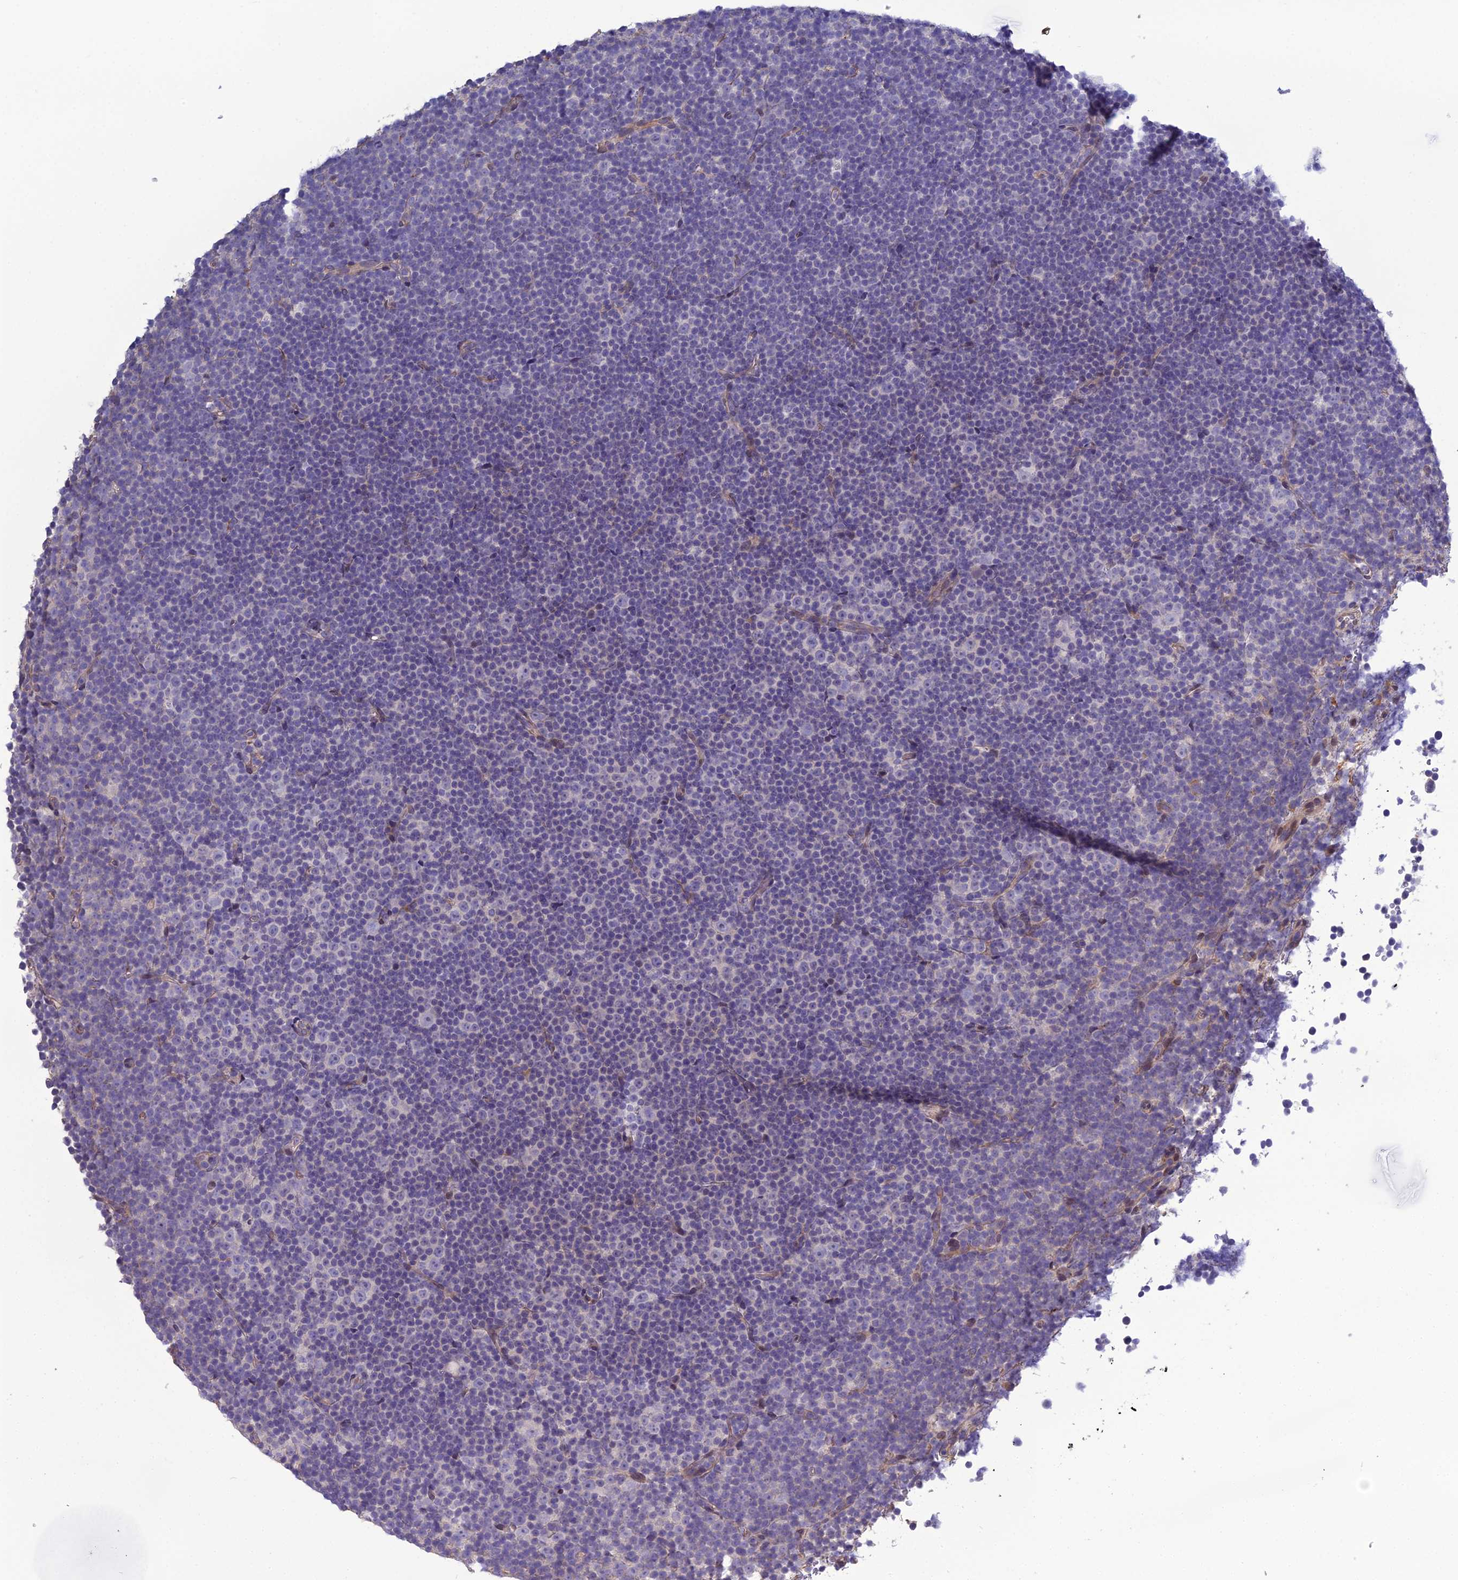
{"staining": {"intensity": "negative", "quantity": "none", "location": "none"}, "tissue": "lymphoma", "cell_type": "Tumor cells", "image_type": "cancer", "snomed": [{"axis": "morphology", "description": "Malignant lymphoma, non-Hodgkin's type, Low grade"}, {"axis": "topography", "description": "Lymph node"}], "caption": "Tumor cells show no significant protein positivity in lymphoma. (DAB (3,3'-diaminobenzidine) immunohistochemistry with hematoxylin counter stain).", "gene": "LZTS2", "patient": {"sex": "female", "age": 67}}